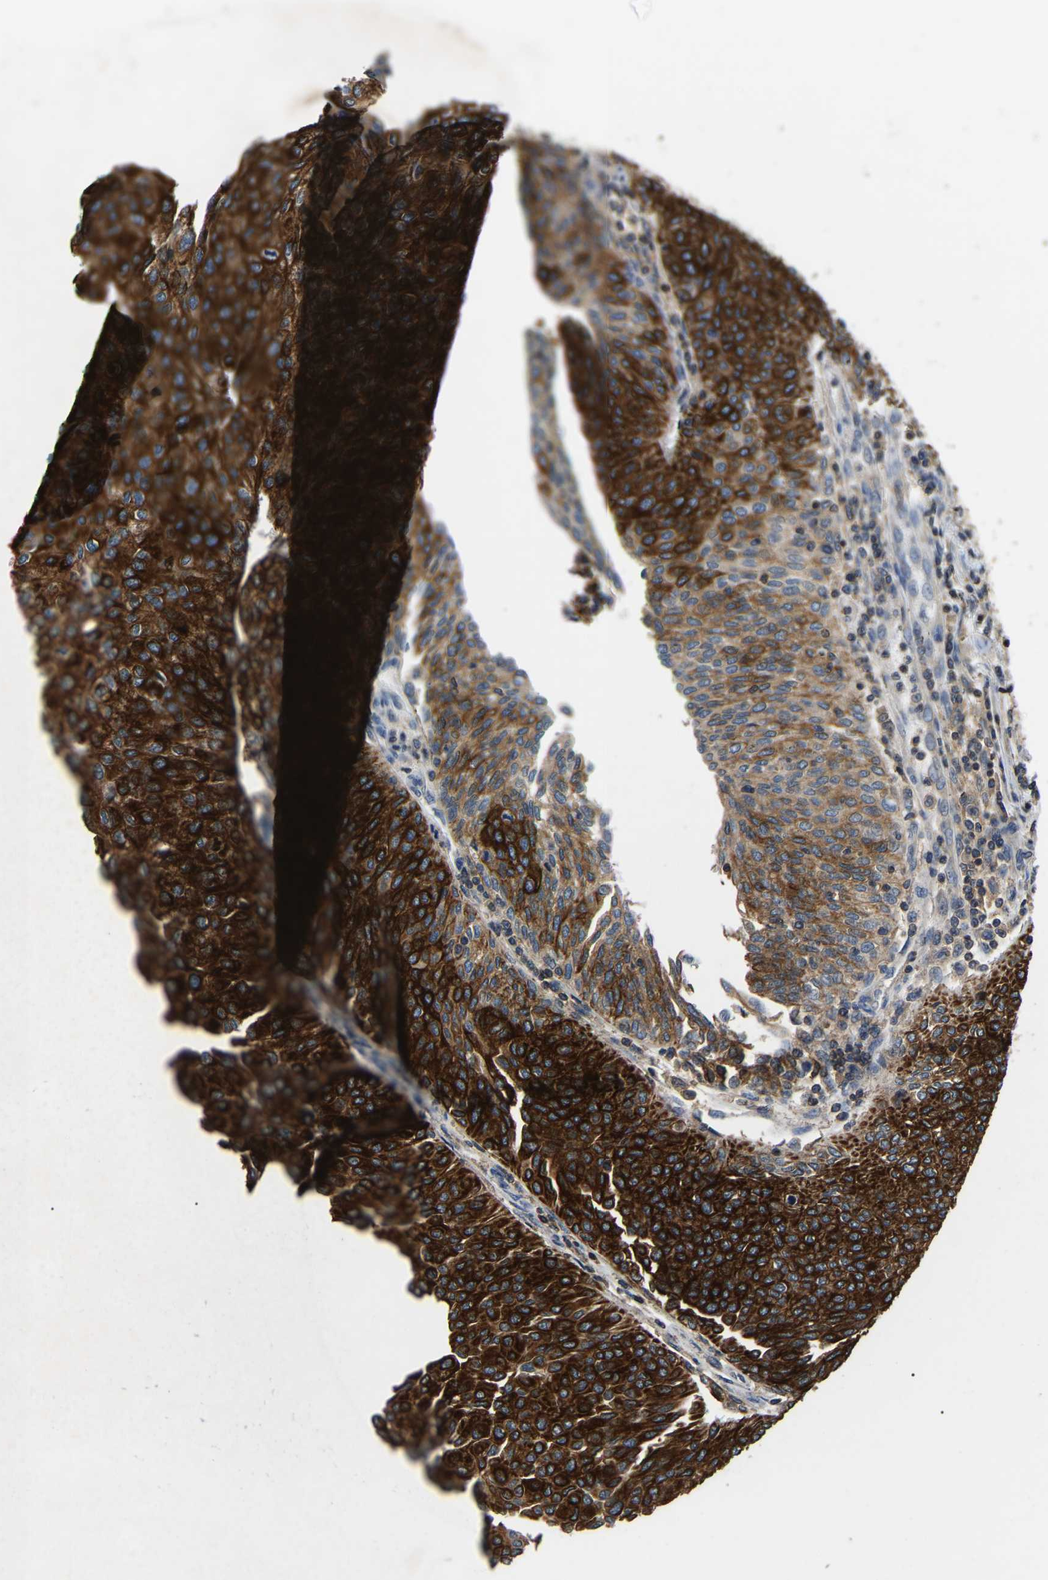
{"staining": {"intensity": "strong", "quantity": ">75%", "location": "cytoplasmic/membranous"}, "tissue": "urothelial cancer", "cell_type": "Tumor cells", "image_type": "cancer", "snomed": [{"axis": "morphology", "description": "Urothelial carcinoma, Low grade"}, {"axis": "topography", "description": "Urinary bladder"}], "caption": "Immunohistochemical staining of urothelial cancer displays strong cytoplasmic/membranous protein staining in about >75% of tumor cells.", "gene": "SMPD2", "patient": {"sex": "female", "age": 79}}